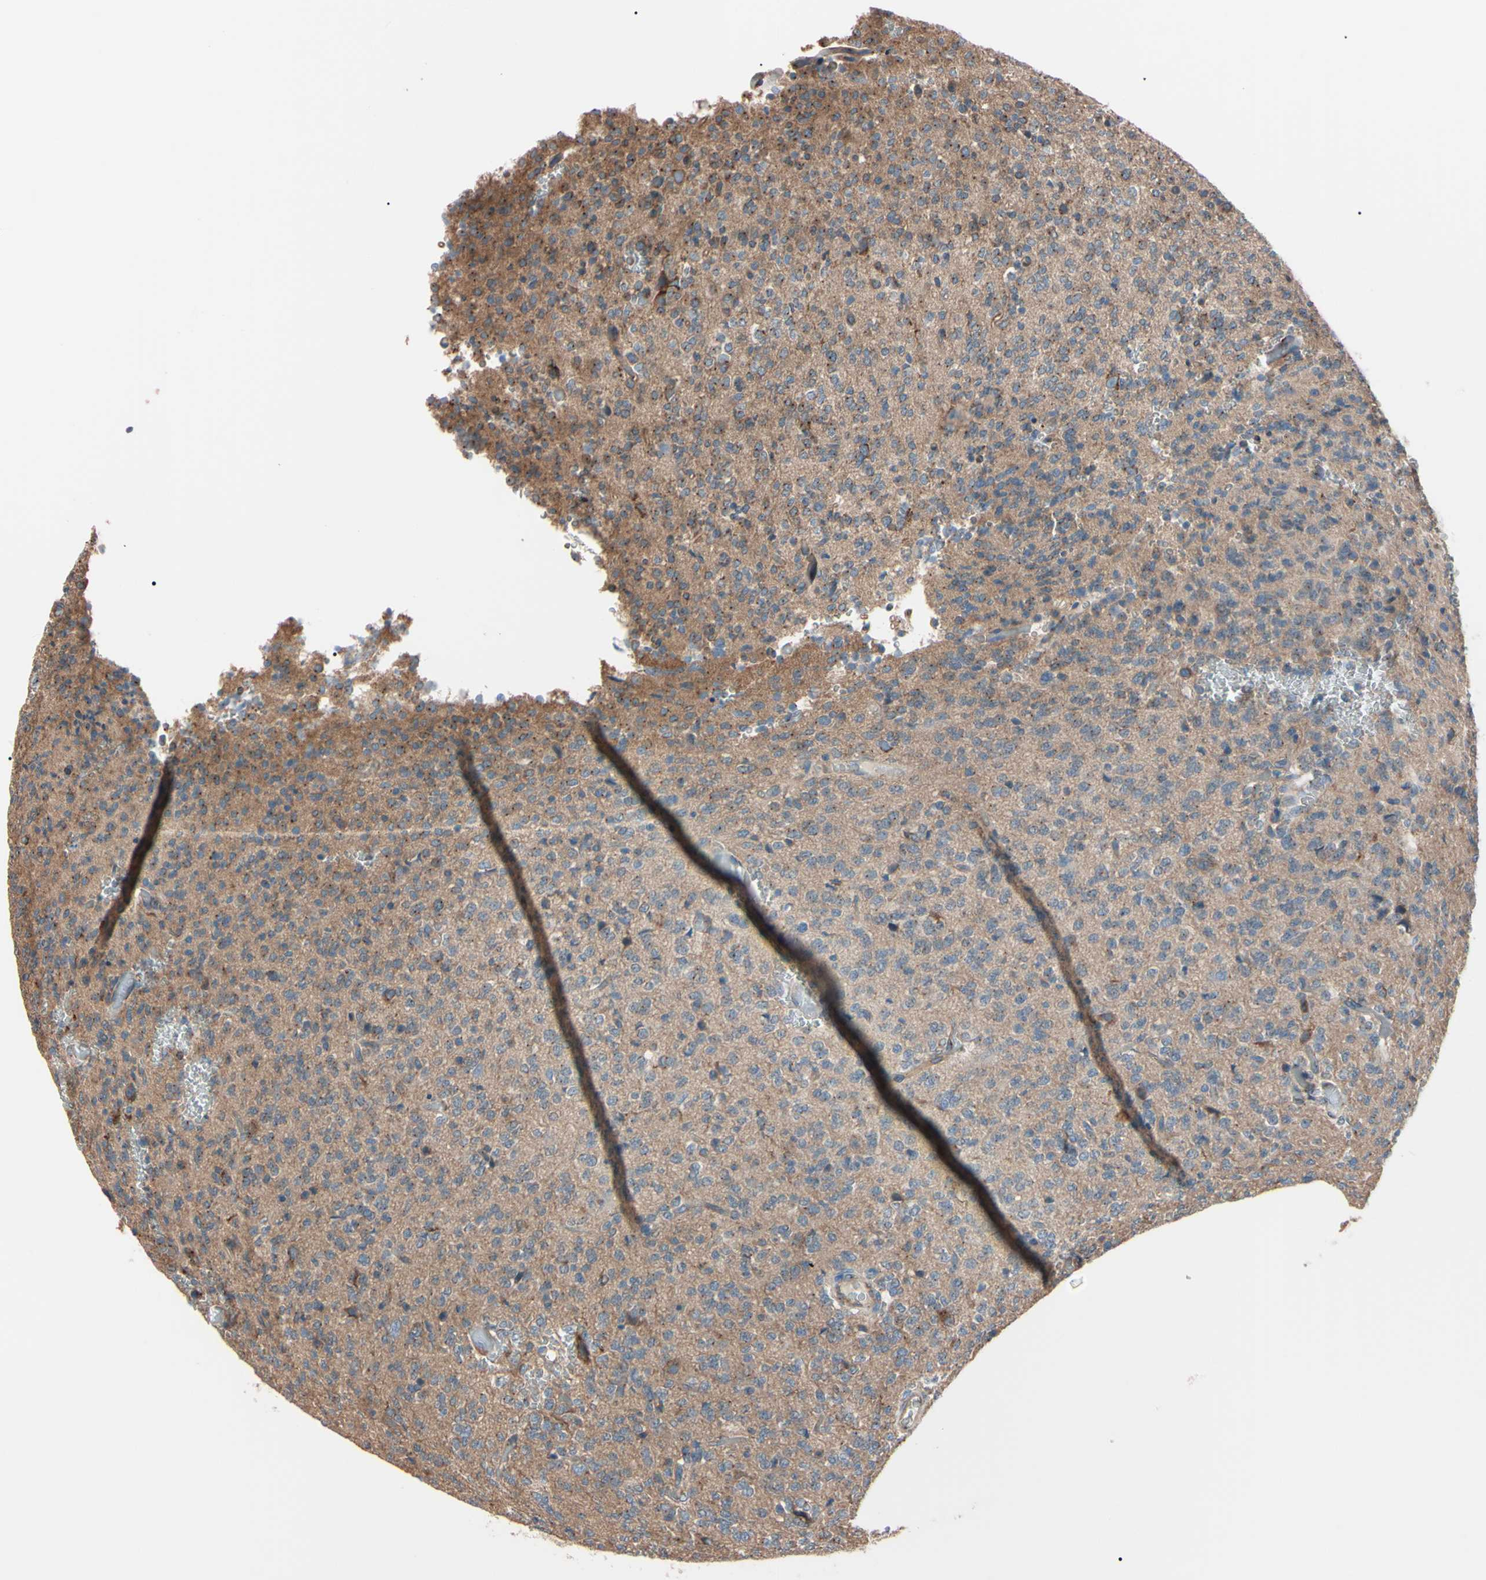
{"staining": {"intensity": "weak", "quantity": ">75%", "location": "cytoplasmic/membranous"}, "tissue": "glioma", "cell_type": "Tumor cells", "image_type": "cancer", "snomed": [{"axis": "morphology", "description": "Glioma, malignant, Low grade"}, {"axis": "topography", "description": "Brain"}], "caption": "This is a photomicrograph of immunohistochemistry (IHC) staining of glioma, which shows weak expression in the cytoplasmic/membranous of tumor cells.", "gene": "PRKACA", "patient": {"sex": "male", "age": 38}}